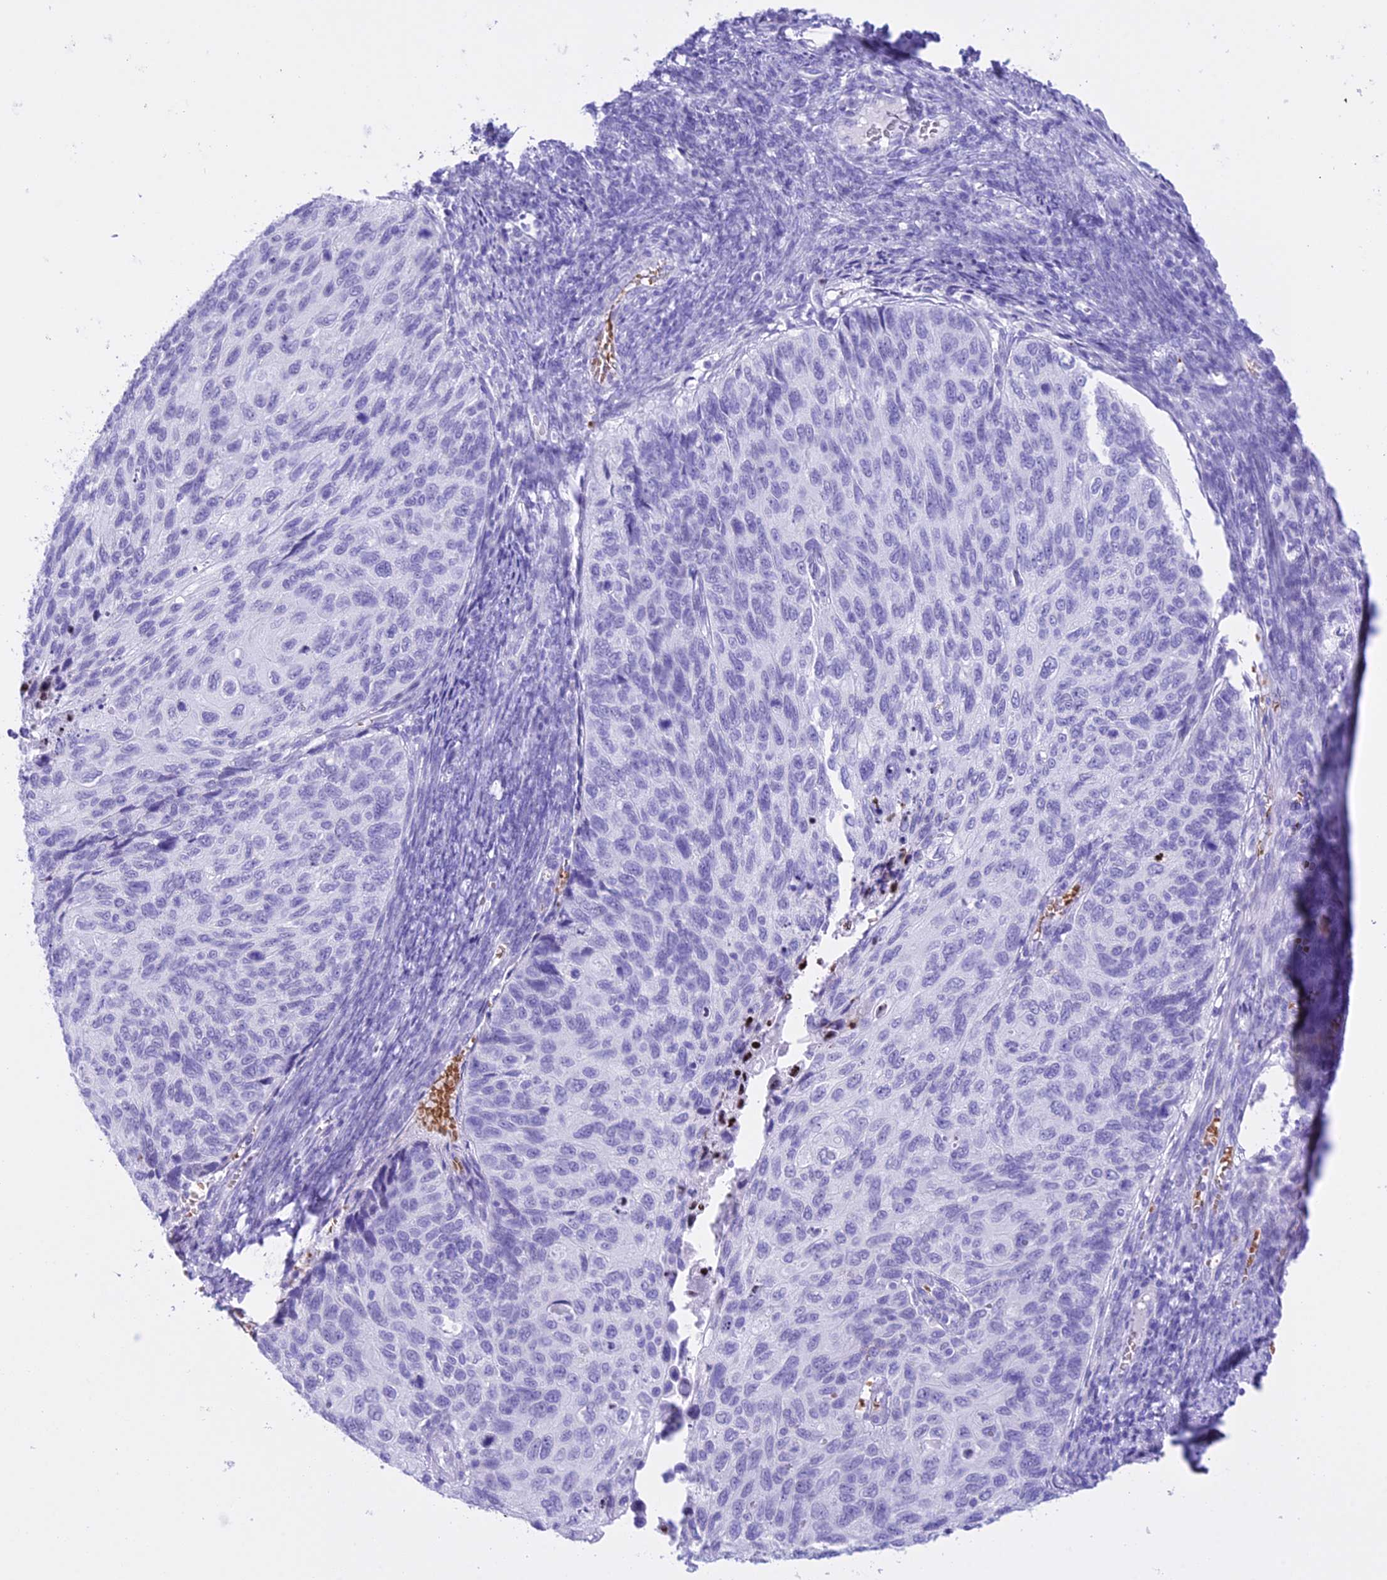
{"staining": {"intensity": "negative", "quantity": "none", "location": "none"}, "tissue": "cervical cancer", "cell_type": "Tumor cells", "image_type": "cancer", "snomed": [{"axis": "morphology", "description": "Squamous cell carcinoma, NOS"}, {"axis": "topography", "description": "Cervix"}], "caption": "Tumor cells are negative for protein expression in human squamous cell carcinoma (cervical).", "gene": "RNPS1", "patient": {"sex": "female", "age": 70}}